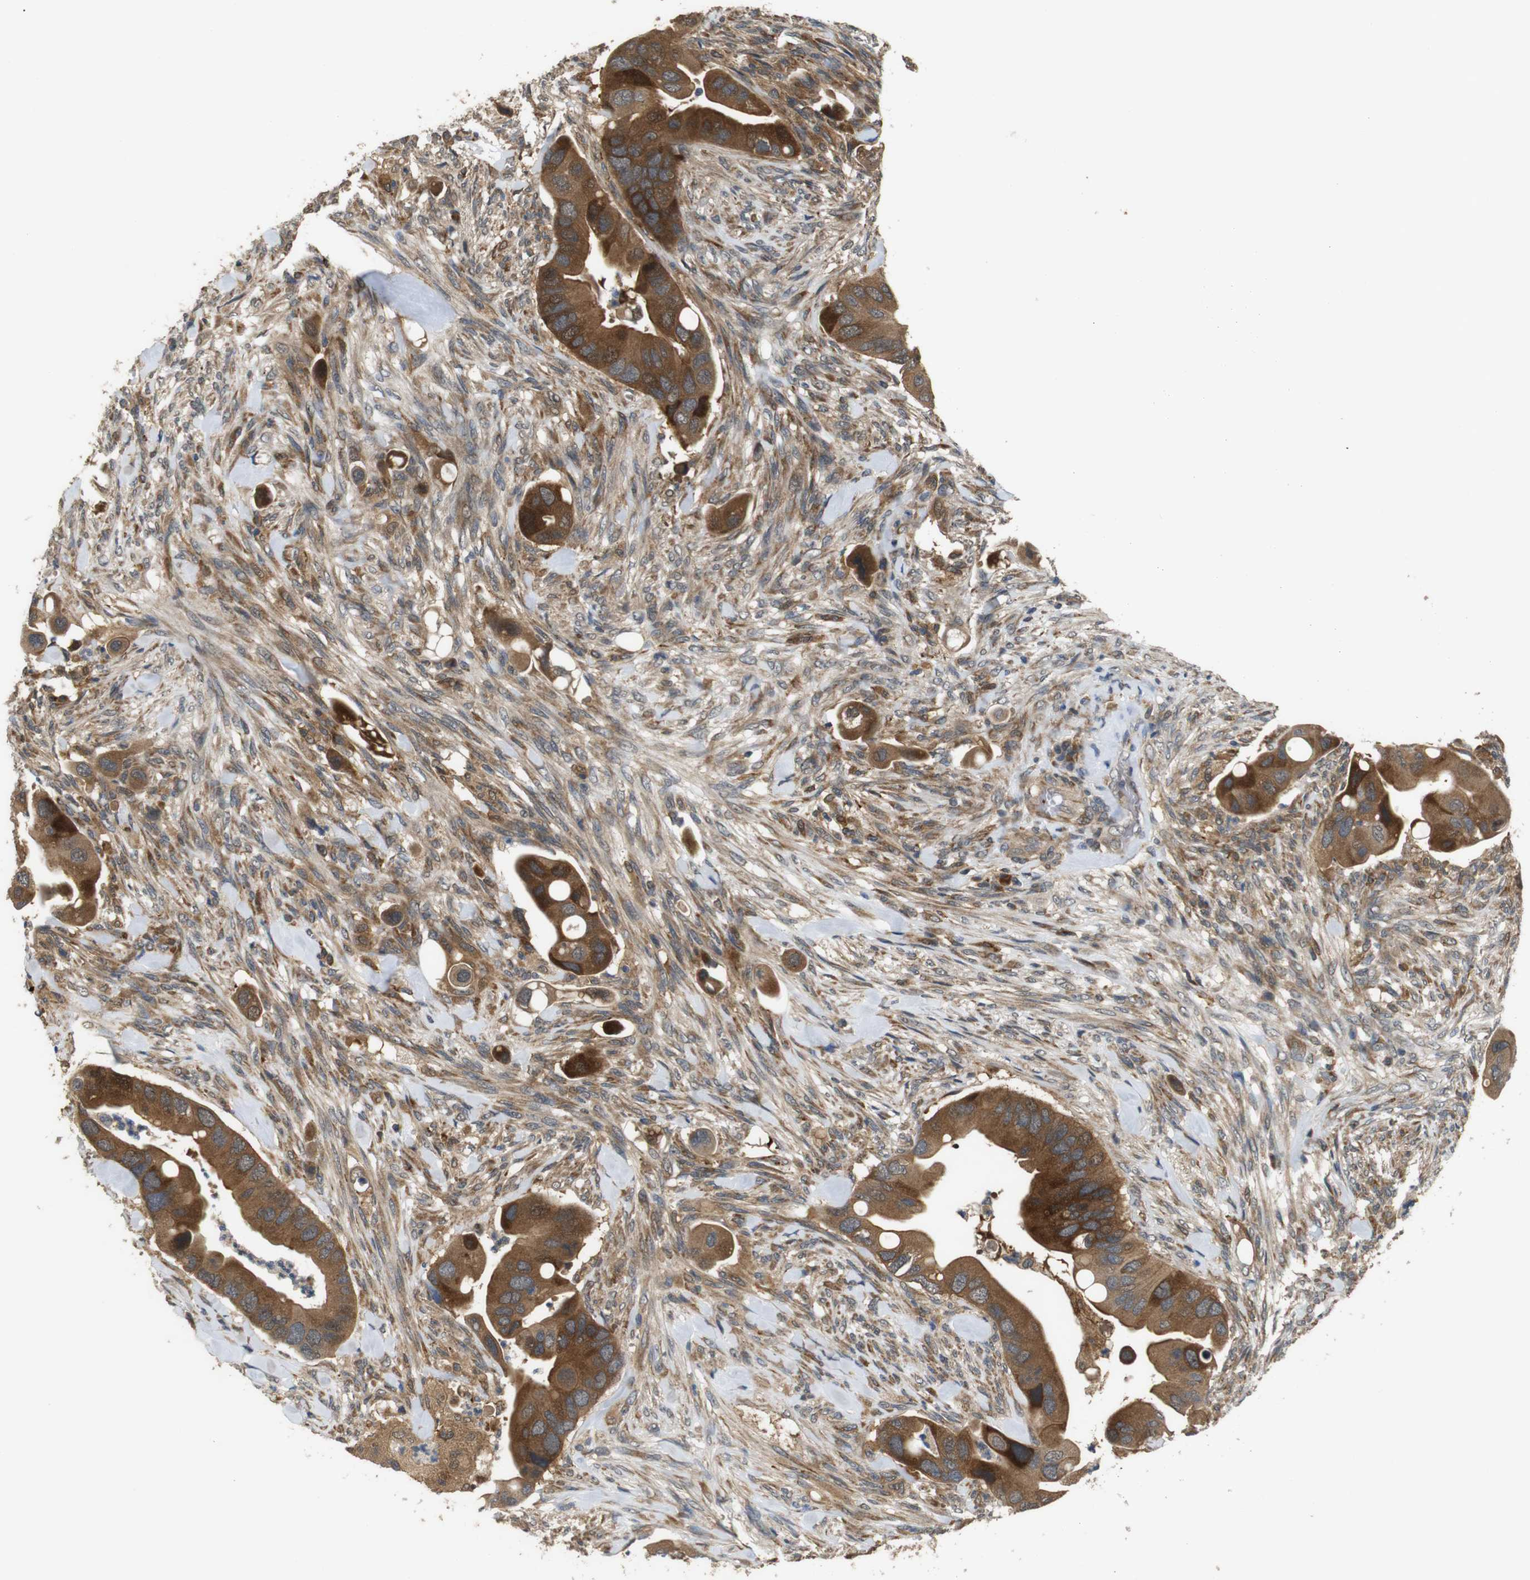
{"staining": {"intensity": "strong", "quantity": ">75%", "location": "cytoplasmic/membranous"}, "tissue": "colorectal cancer", "cell_type": "Tumor cells", "image_type": "cancer", "snomed": [{"axis": "morphology", "description": "Adenocarcinoma, NOS"}, {"axis": "topography", "description": "Rectum"}], "caption": "An immunohistochemistry (IHC) photomicrograph of tumor tissue is shown. Protein staining in brown shows strong cytoplasmic/membranous positivity in adenocarcinoma (colorectal) within tumor cells. (DAB (3,3'-diaminobenzidine) IHC, brown staining for protein, blue staining for nuclei).", "gene": "EPHB2", "patient": {"sex": "female", "age": 57}}